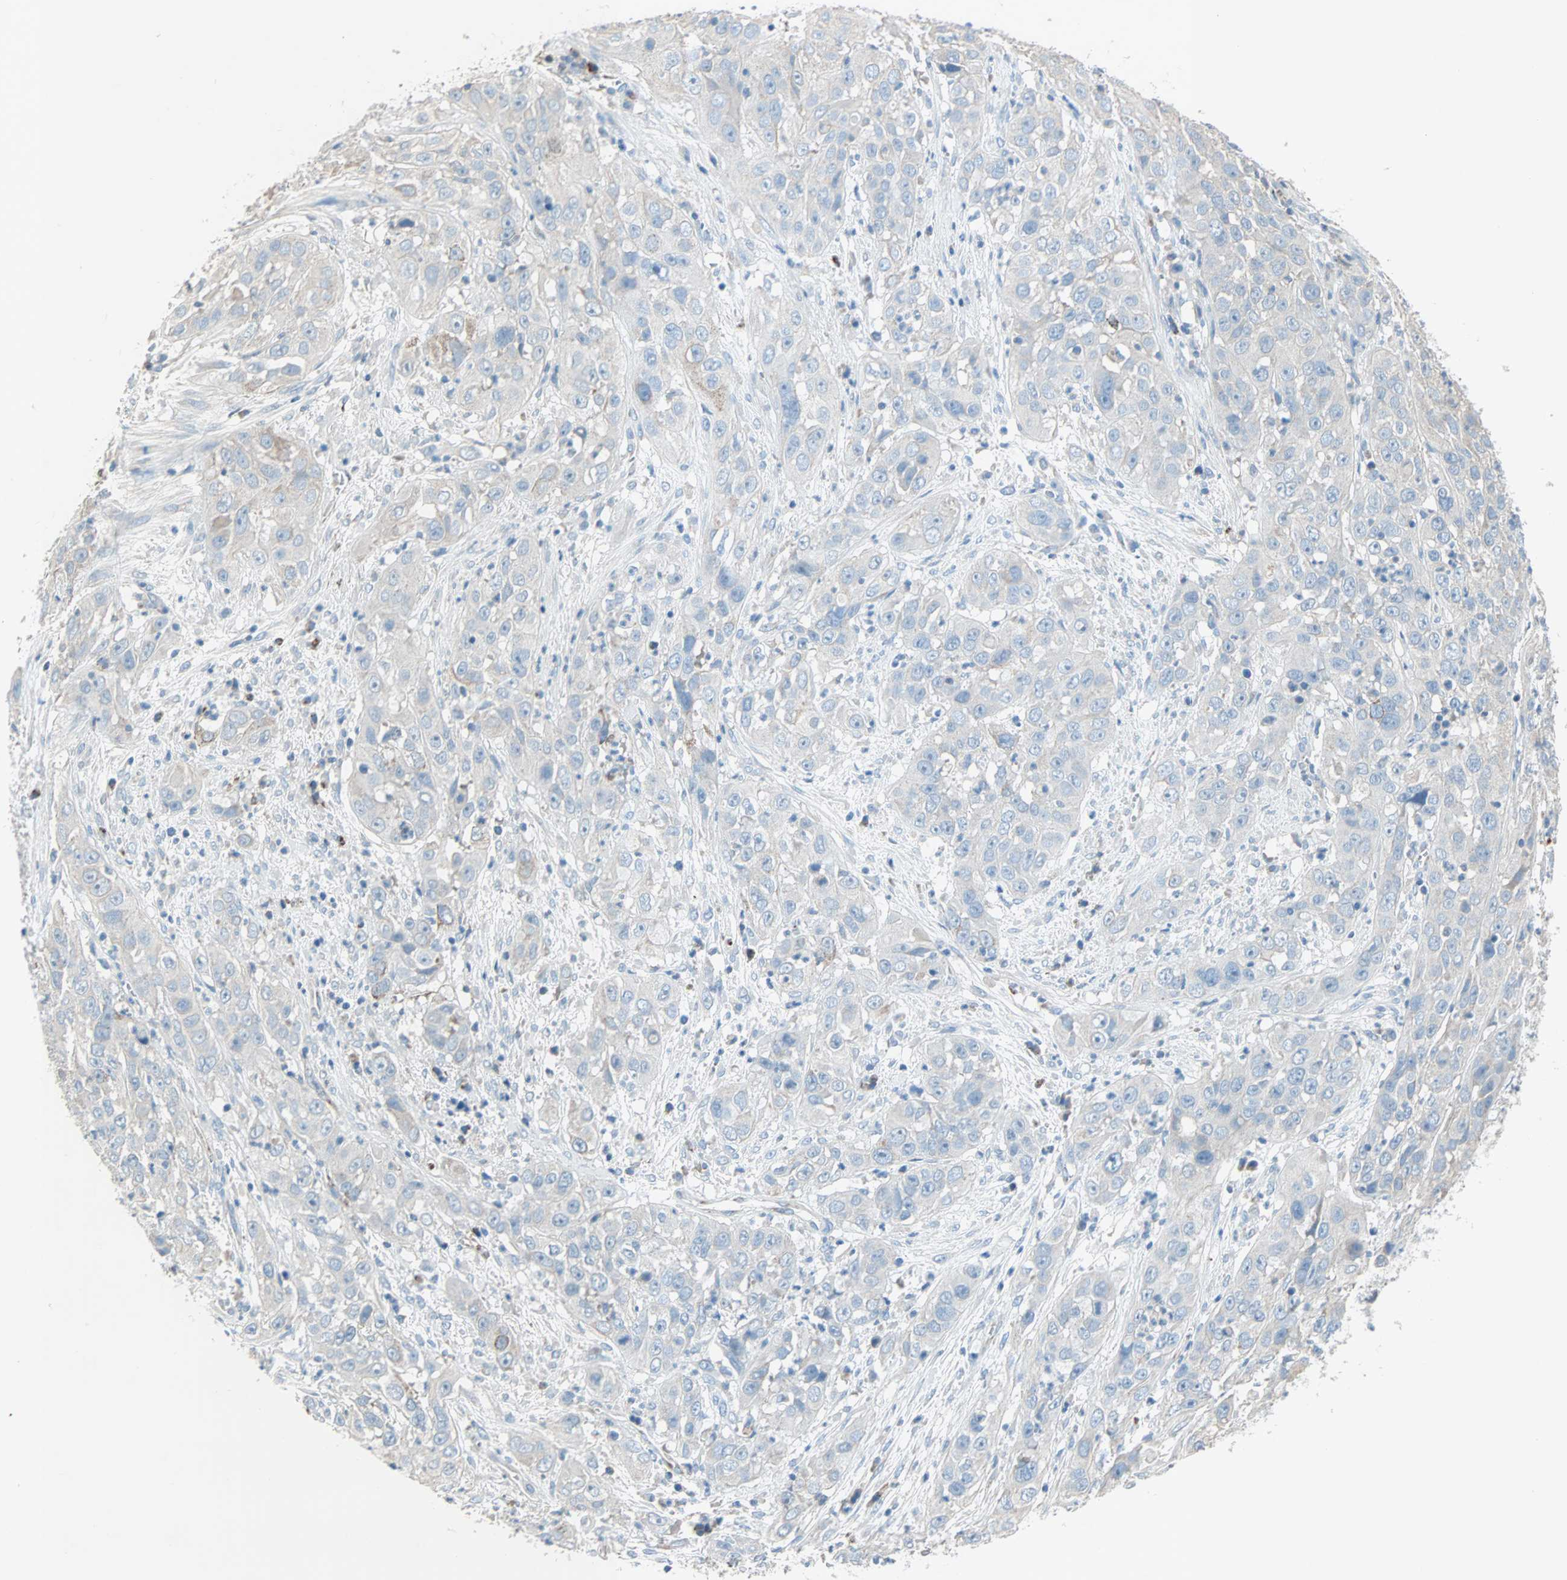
{"staining": {"intensity": "negative", "quantity": "none", "location": "none"}, "tissue": "cervical cancer", "cell_type": "Tumor cells", "image_type": "cancer", "snomed": [{"axis": "morphology", "description": "Squamous cell carcinoma, NOS"}, {"axis": "topography", "description": "Cervix"}], "caption": "Tumor cells show no significant staining in squamous cell carcinoma (cervical).", "gene": "ACVRL1", "patient": {"sex": "female", "age": 32}}